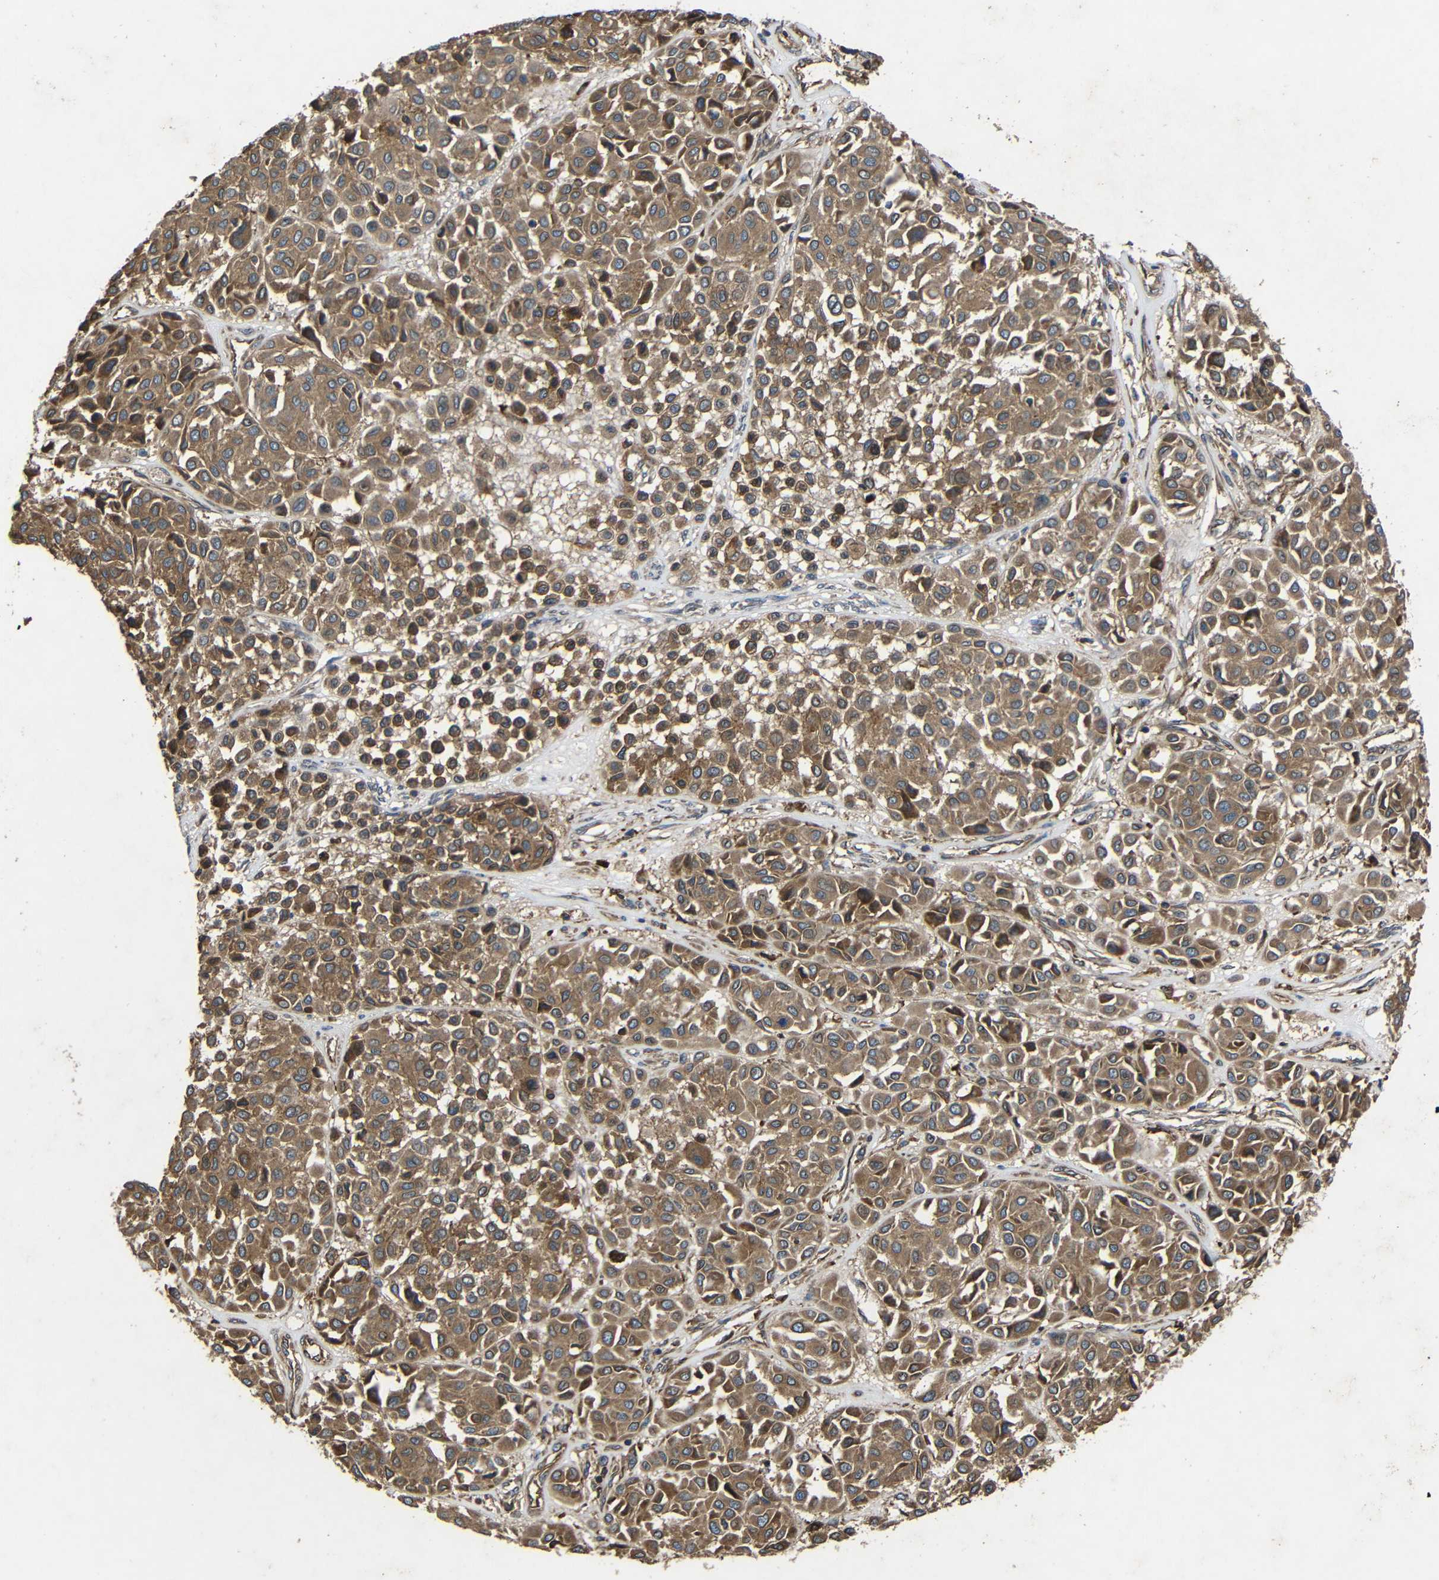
{"staining": {"intensity": "moderate", "quantity": ">75%", "location": "cytoplasmic/membranous"}, "tissue": "melanoma", "cell_type": "Tumor cells", "image_type": "cancer", "snomed": [{"axis": "morphology", "description": "Malignant melanoma, Metastatic site"}, {"axis": "topography", "description": "Soft tissue"}], "caption": "Immunohistochemical staining of malignant melanoma (metastatic site) demonstrates medium levels of moderate cytoplasmic/membranous expression in about >75% of tumor cells.", "gene": "TREM2", "patient": {"sex": "male", "age": 41}}